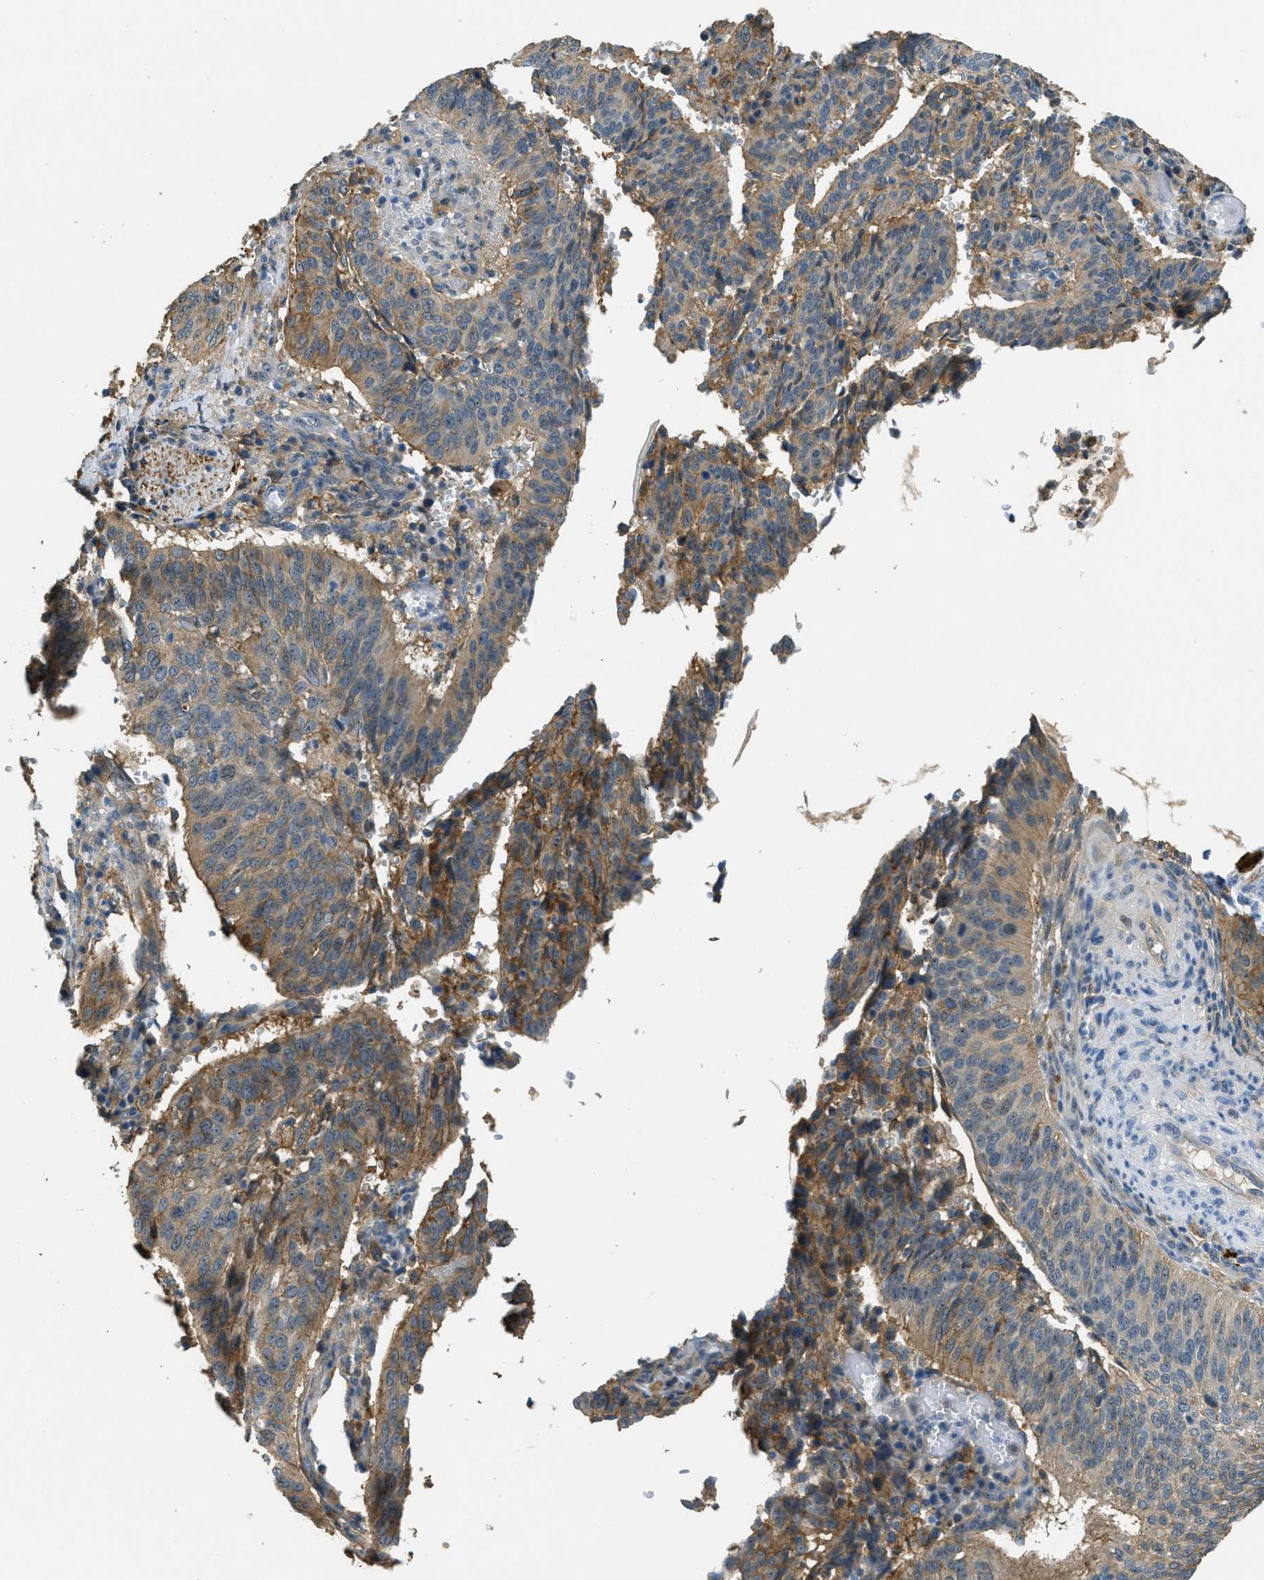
{"staining": {"intensity": "moderate", "quantity": ">75%", "location": "cytoplasmic/membranous"}, "tissue": "cervical cancer", "cell_type": "Tumor cells", "image_type": "cancer", "snomed": [{"axis": "morphology", "description": "Normal tissue, NOS"}, {"axis": "morphology", "description": "Squamous cell carcinoma, NOS"}, {"axis": "topography", "description": "Cervix"}], "caption": "Protein expression analysis of cervical cancer shows moderate cytoplasmic/membranous positivity in about >75% of tumor cells. (IHC, brightfield microscopy, high magnification).", "gene": "OSMR", "patient": {"sex": "female", "age": 39}}